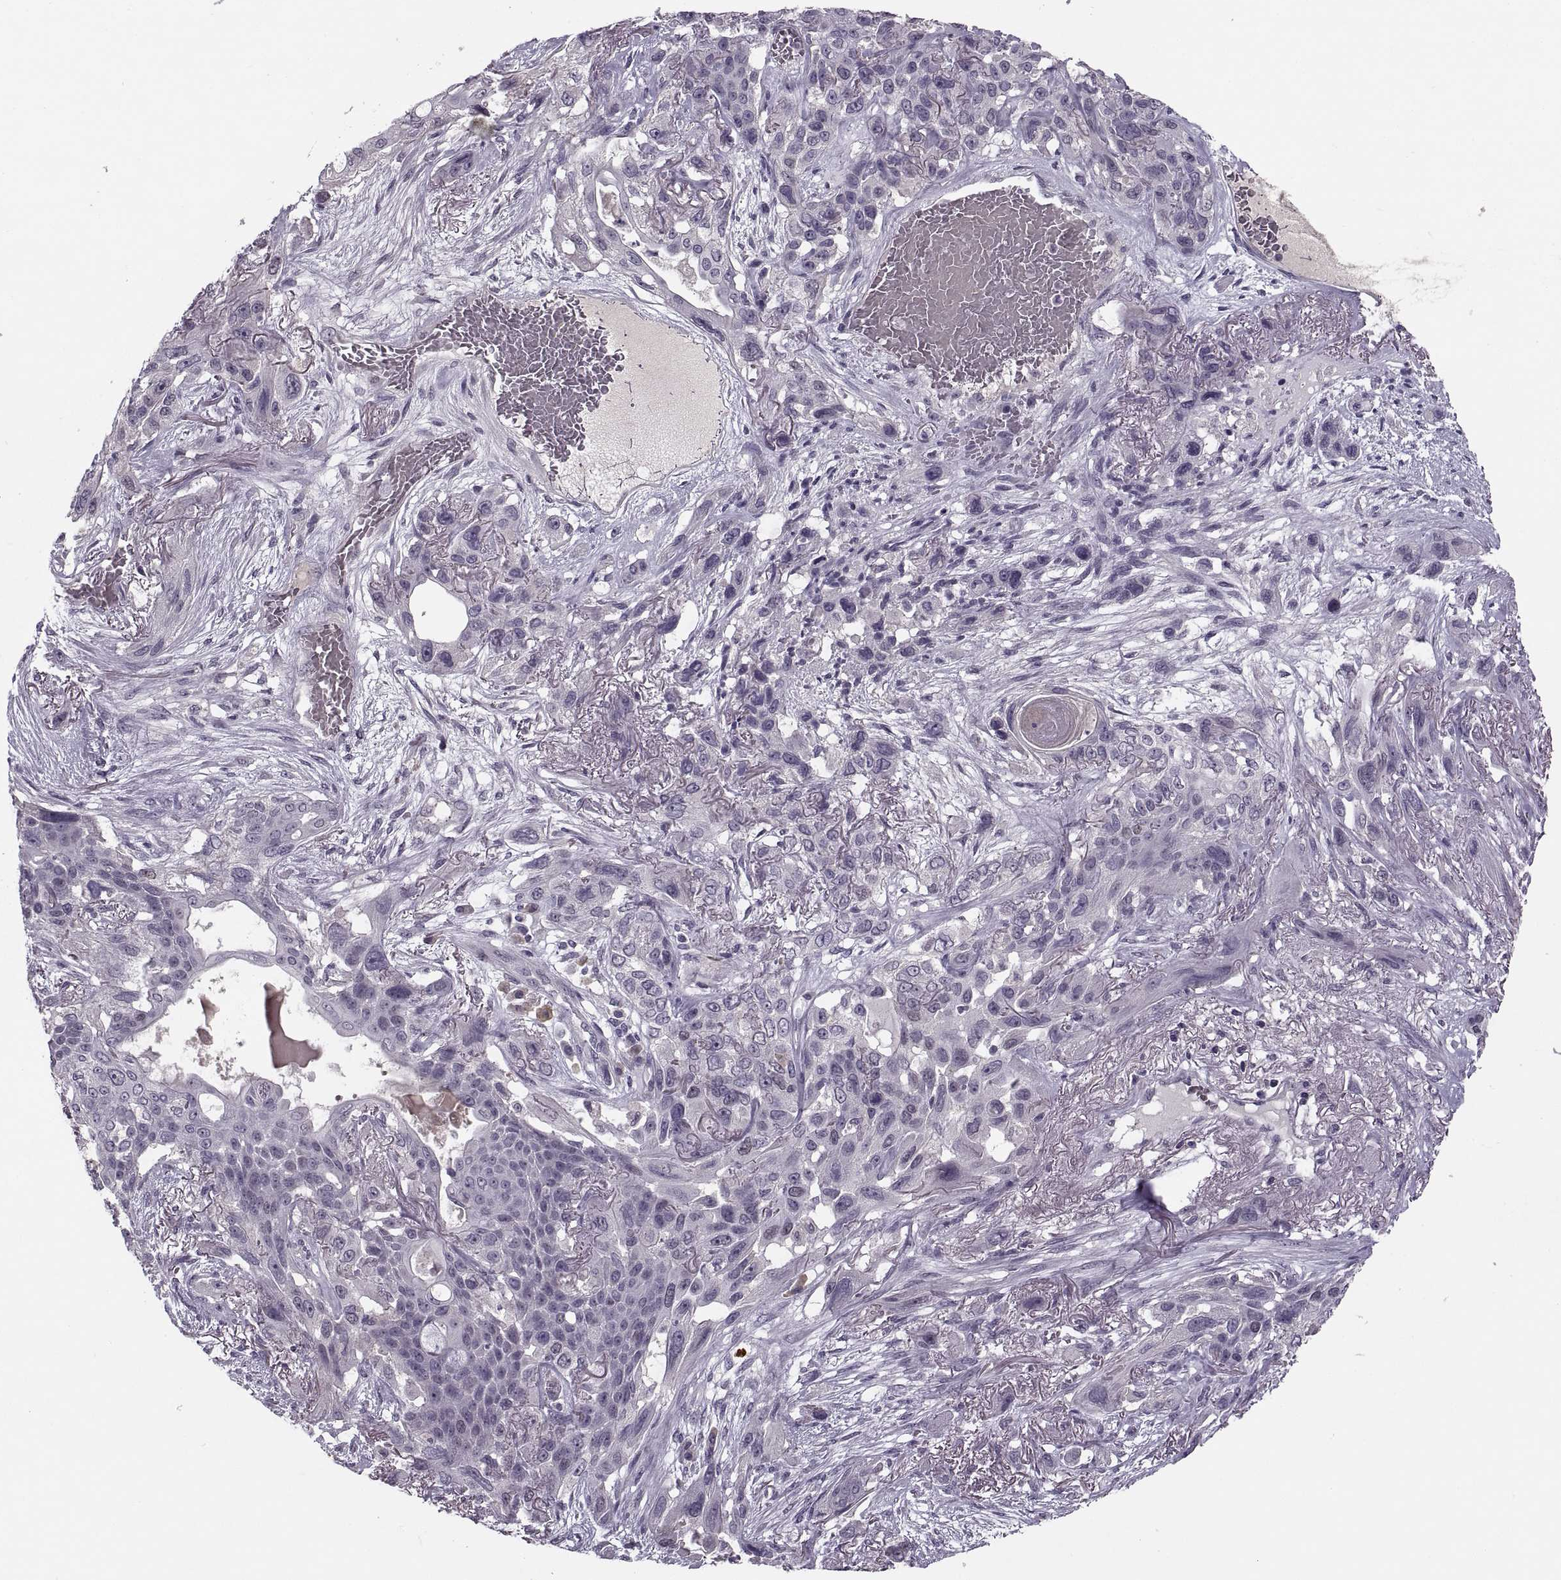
{"staining": {"intensity": "negative", "quantity": "none", "location": "none"}, "tissue": "lung cancer", "cell_type": "Tumor cells", "image_type": "cancer", "snomed": [{"axis": "morphology", "description": "Squamous cell carcinoma, NOS"}, {"axis": "topography", "description": "Lung"}], "caption": "Tumor cells show no significant protein positivity in lung squamous cell carcinoma.", "gene": "CACNA1F", "patient": {"sex": "female", "age": 70}}